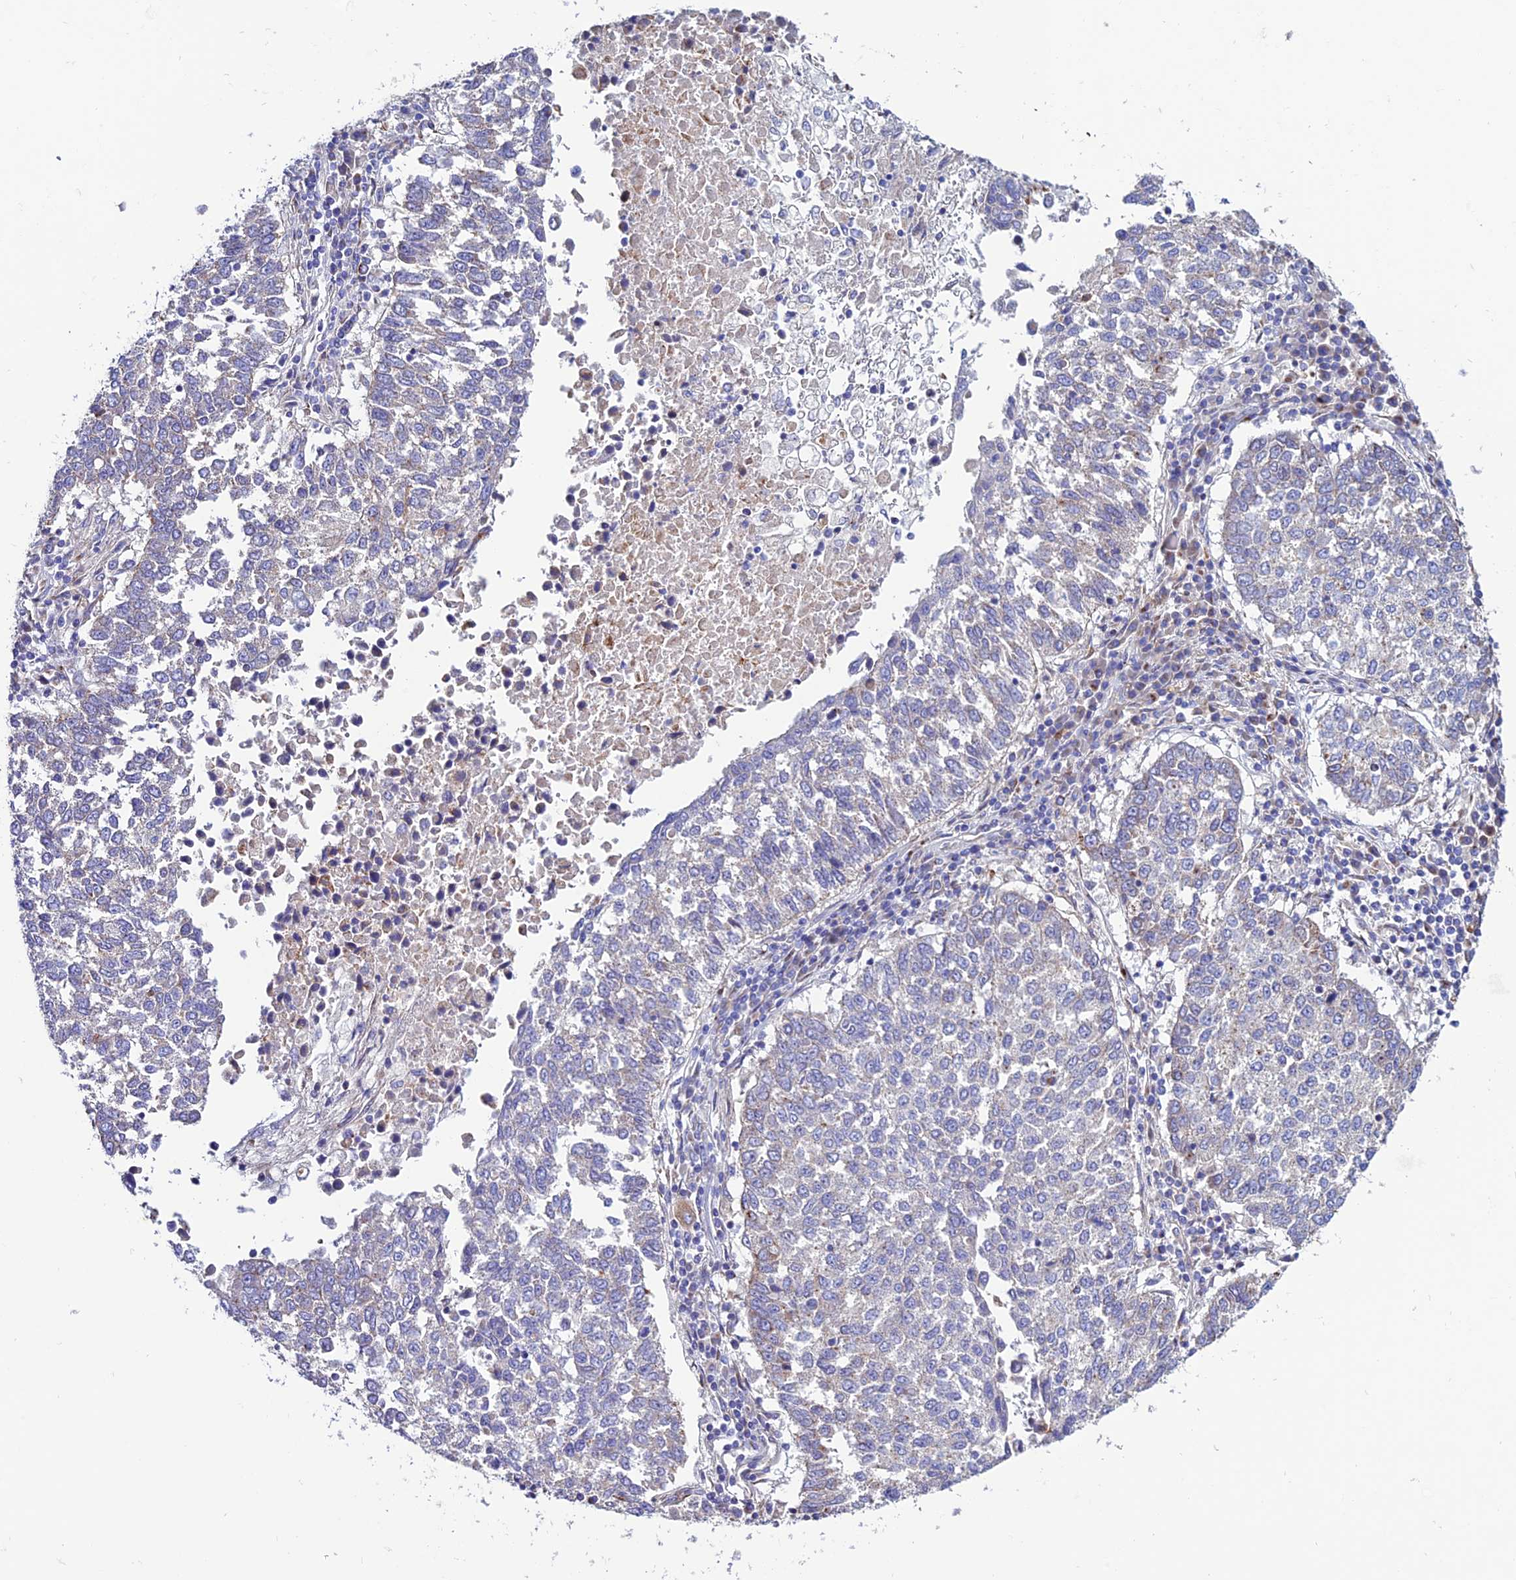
{"staining": {"intensity": "weak", "quantity": "<25%", "location": "cytoplasmic/membranous"}, "tissue": "lung cancer", "cell_type": "Tumor cells", "image_type": "cancer", "snomed": [{"axis": "morphology", "description": "Squamous cell carcinoma, NOS"}, {"axis": "topography", "description": "Lung"}], "caption": "Immunohistochemistry (IHC) photomicrograph of human lung cancer stained for a protein (brown), which exhibits no staining in tumor cells. (DAB (3,3'-diaminobenzidine) immunohistochemistry (IHC) with hematoxylin counter stain).", "gene": "OR51Q1", "patient": {"sex": "male", "age": 73}}